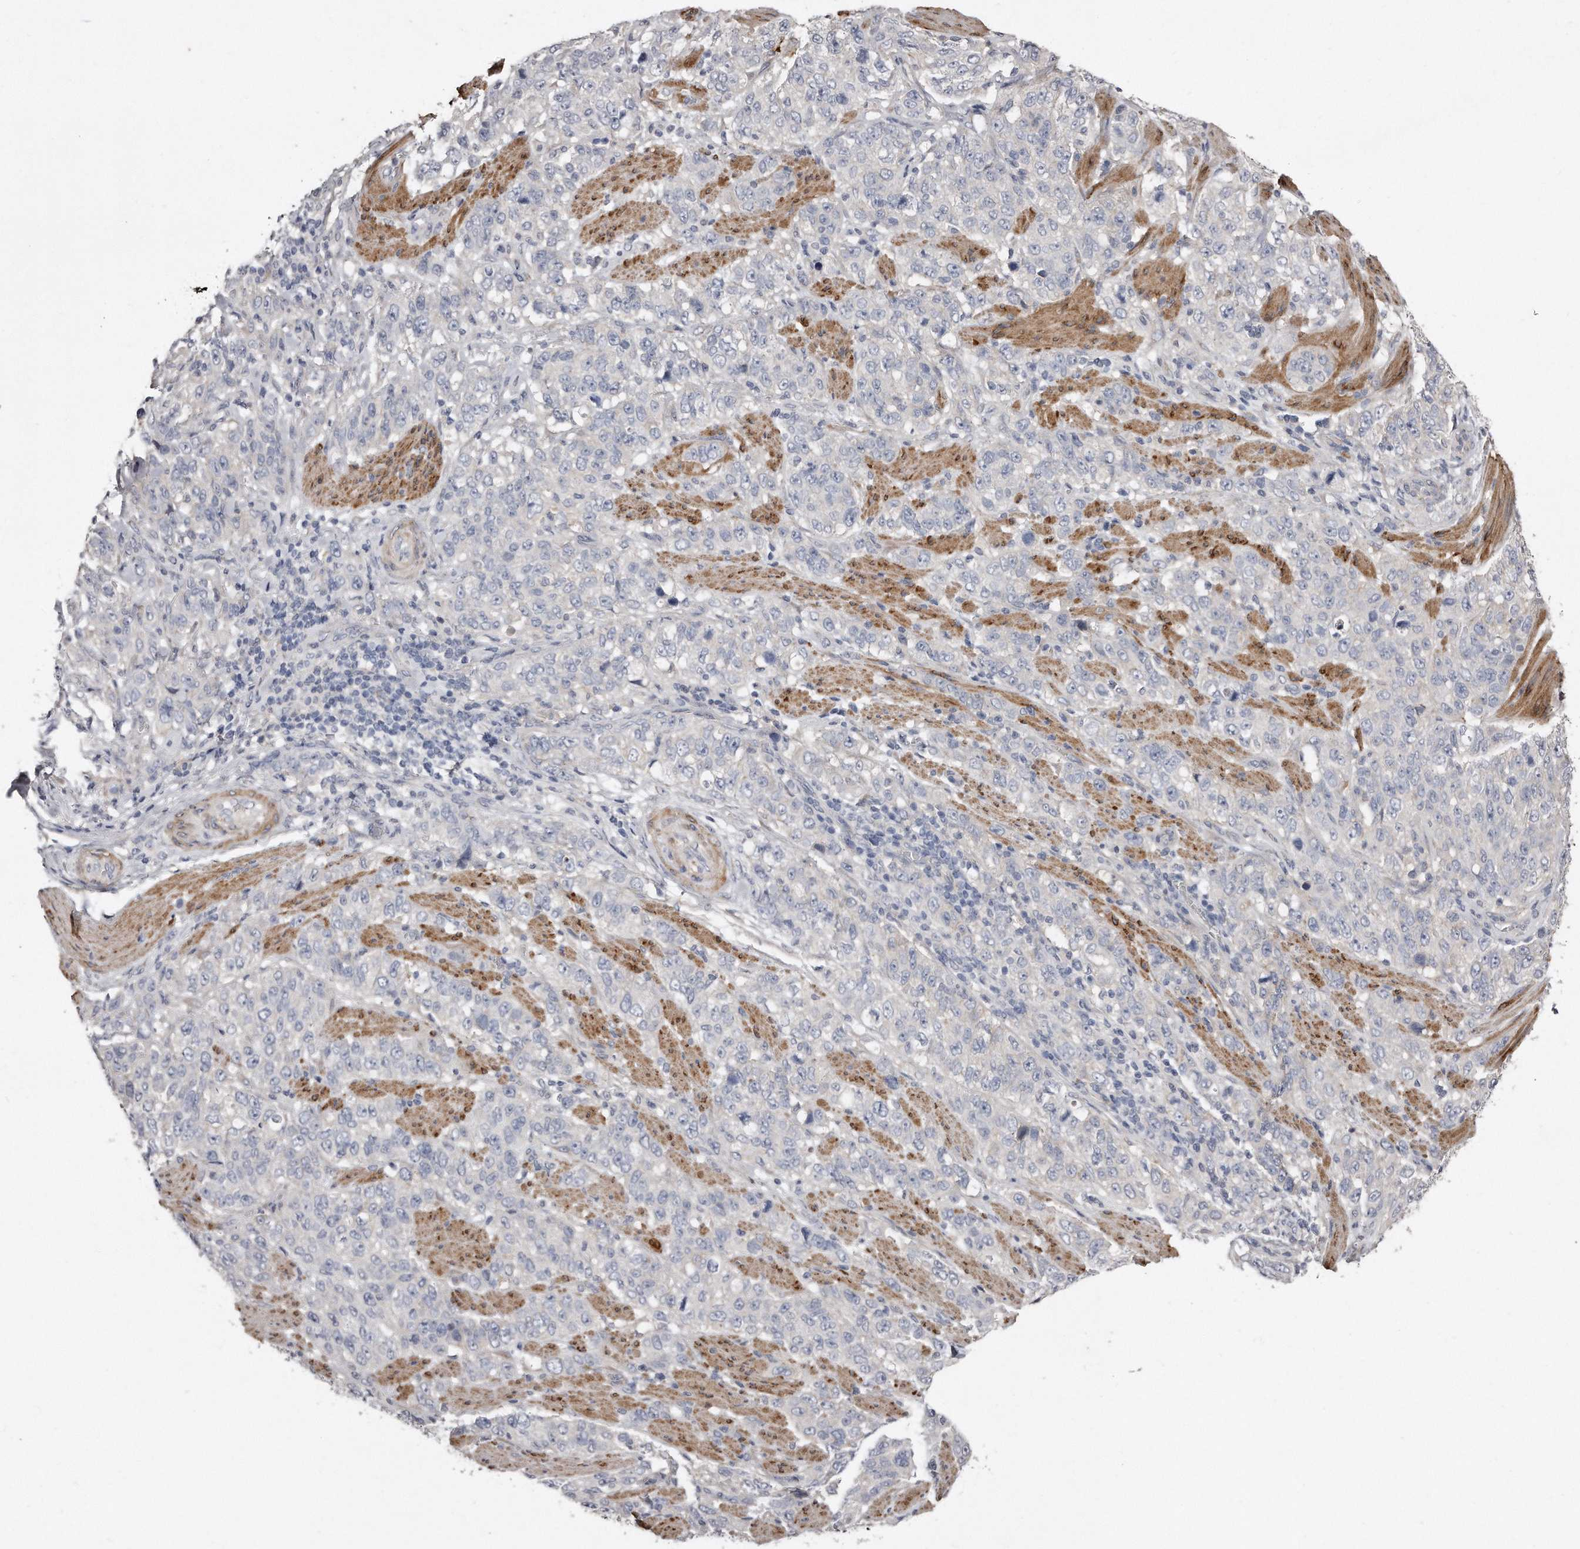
{"staining": {"intensity": "negative", "quantity": "none", "location": "none"}, "tissue": "stomach cancer", "cell_type": "Tumor cells", "image_type": "cancer", "snomed": [{"axis": "morphology", "description": "Adenocarcinoma, NOS"}, {"axis": "topography", "description": "Stomach"}], "caption": "IHC micrograph of stomach adenocarcinoma stained for a protein (brown), which displays no staining in tumor cells.", "gene": "LMOD1", "patient": {"sex": "male", "age": 48}}